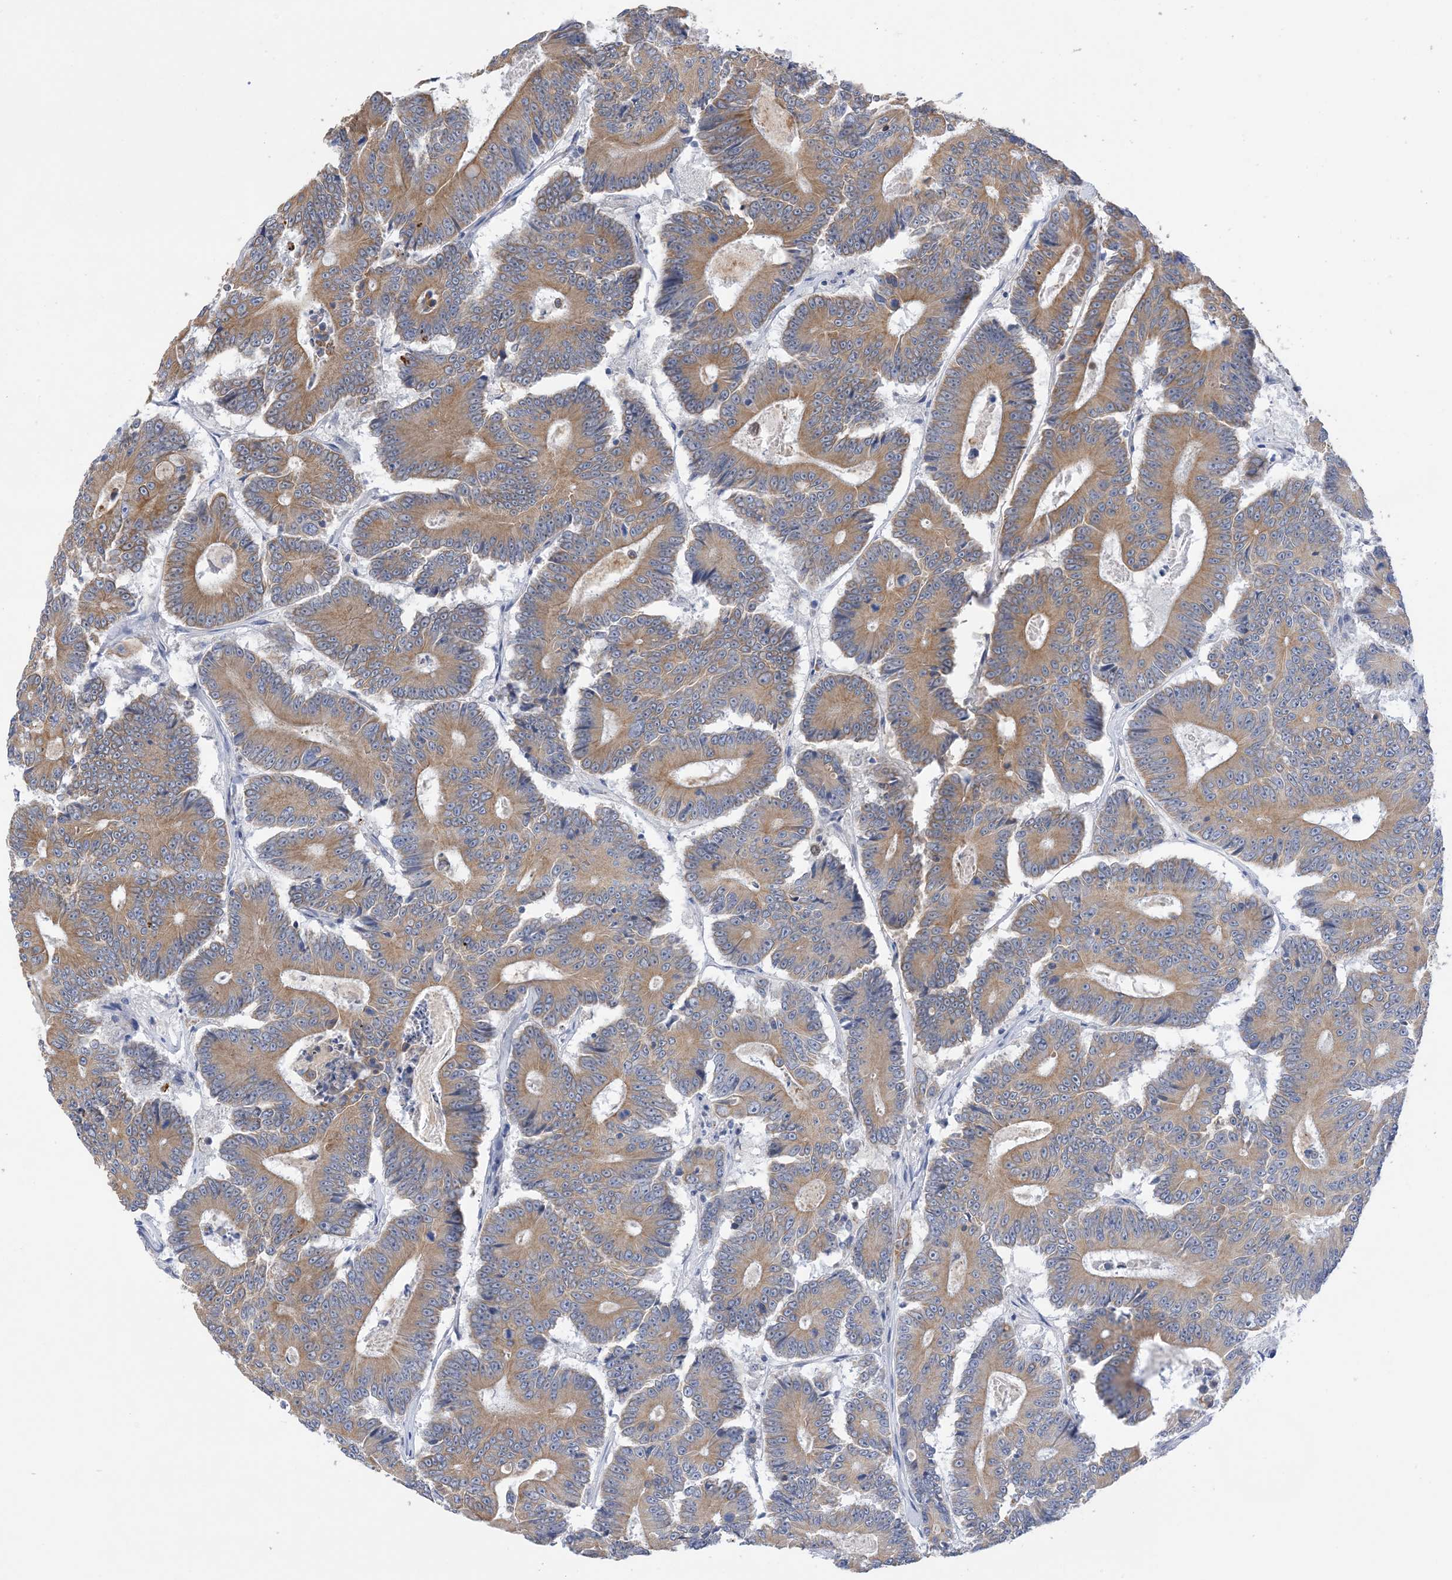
{"staining": {"intensity": "moderate", "quantity": ">75%", "location": "cytoplasmic/membranous"}, "tissue": "colorectal cancer", "cell_type": "Tumor cells", "image_type": "cancer", "snomed": [{"axis": "morphology", "description": "Adenocarcinoma, NOS"}, {"axis": "topography", "description": "Colon"}], "caption": "Colorectal cancer (adenocarcinoma) stained for a protein (brown) shows moderate cytoplasmic/membranous positive expression in approximately >75% of tumor cells.", "gene": "PLK4", "patient": {"sex": "male", "age": 83}}